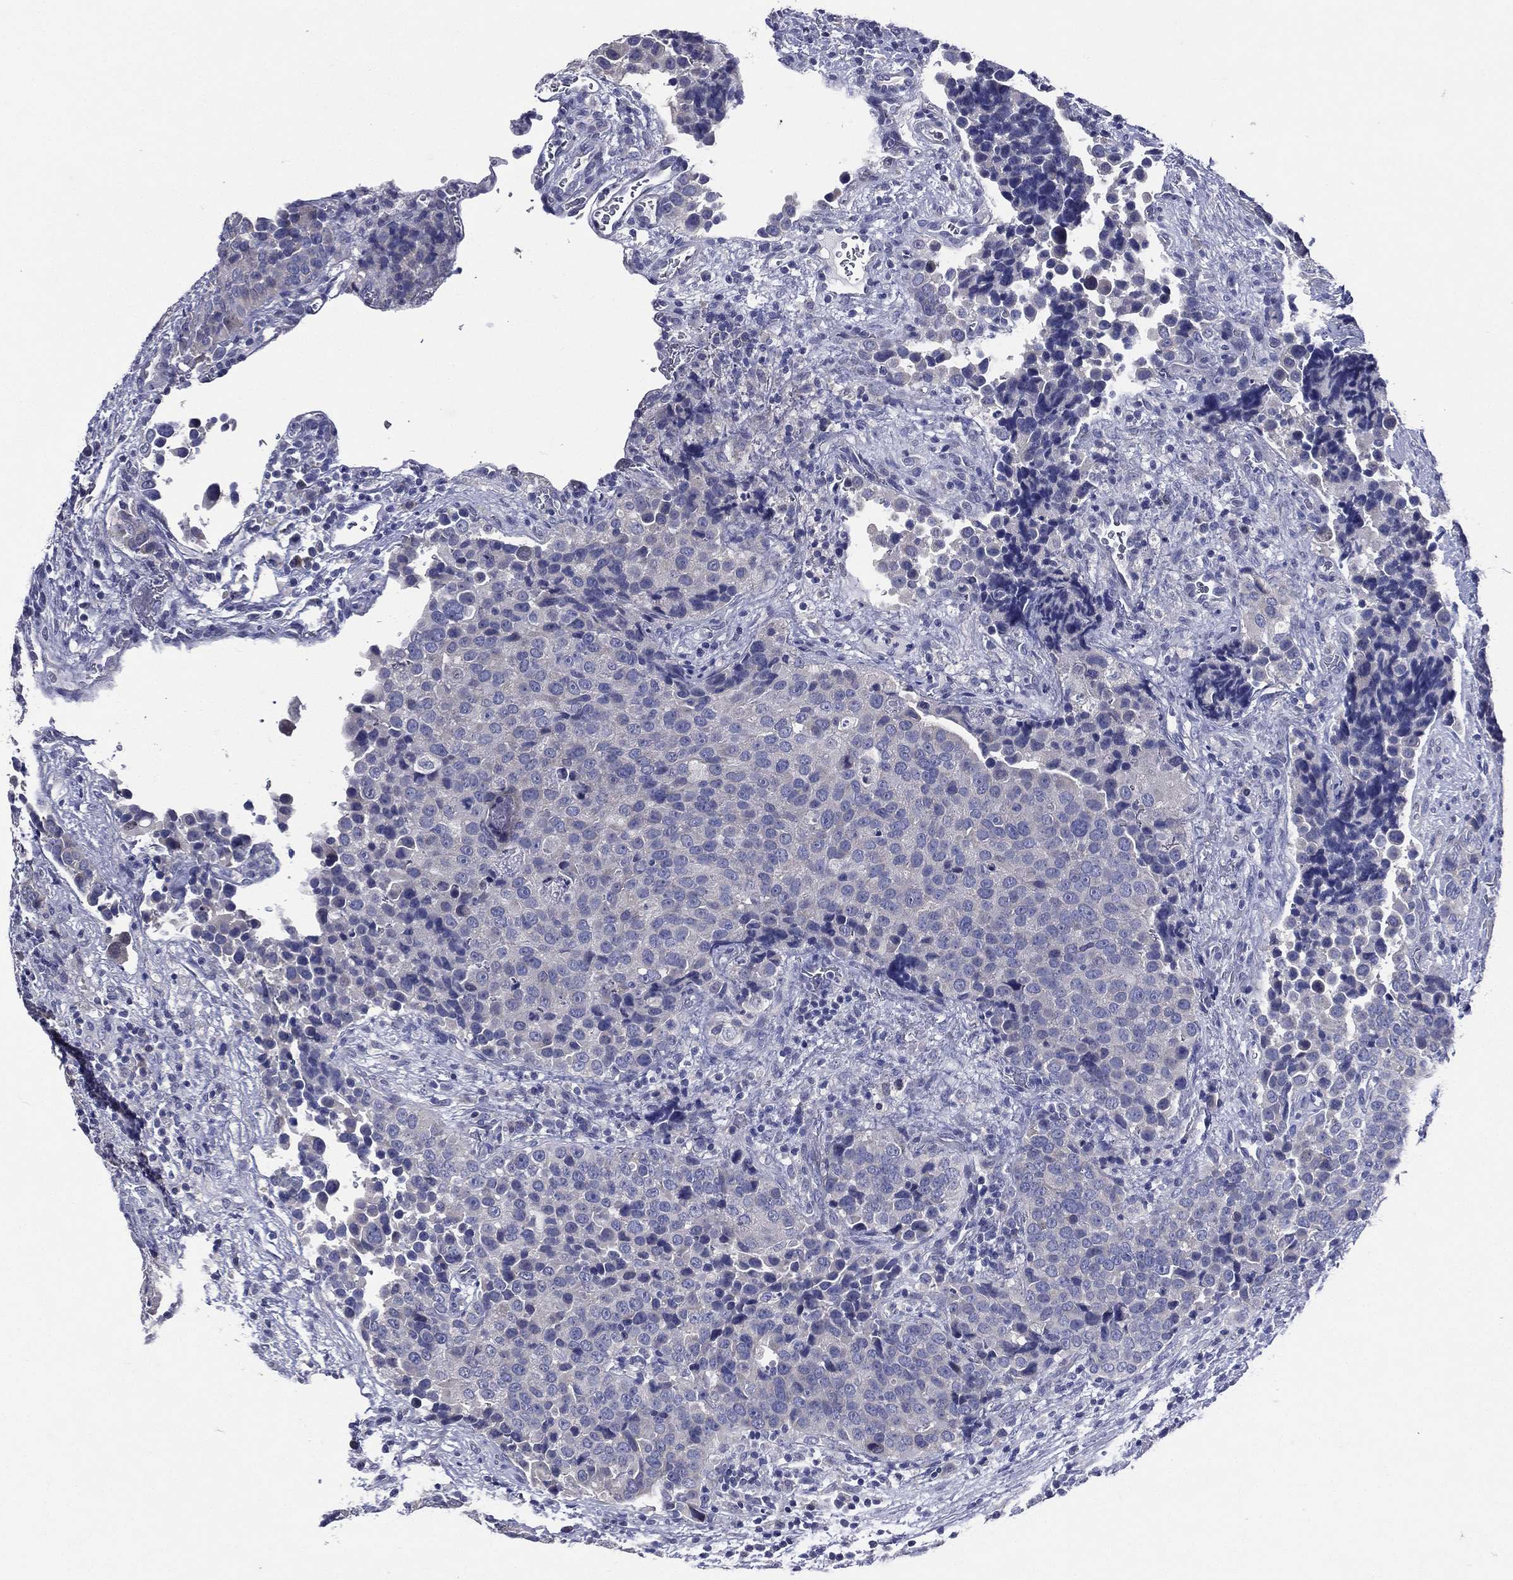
{"staining": {"intensity": "negative", "quantity": "none", "location": "none"}, "tissue": "urothelial cancer", "cell_type": "Tumor cells", "image_type": "cancer", "snomed": [{"axis": "morphology", "description": "Urothelial carcinoma, NOS"}, {"axis": "topography", "description": "Urinary bladder"}], "caption": "Immunohistochemistry image of neoplastic tissue: human urothelial cancer stained with DAB exhibits no significant protein positivity in tumor cells.", "gene": "TGM1", "patient": {"sex": "male", "age": 52}}